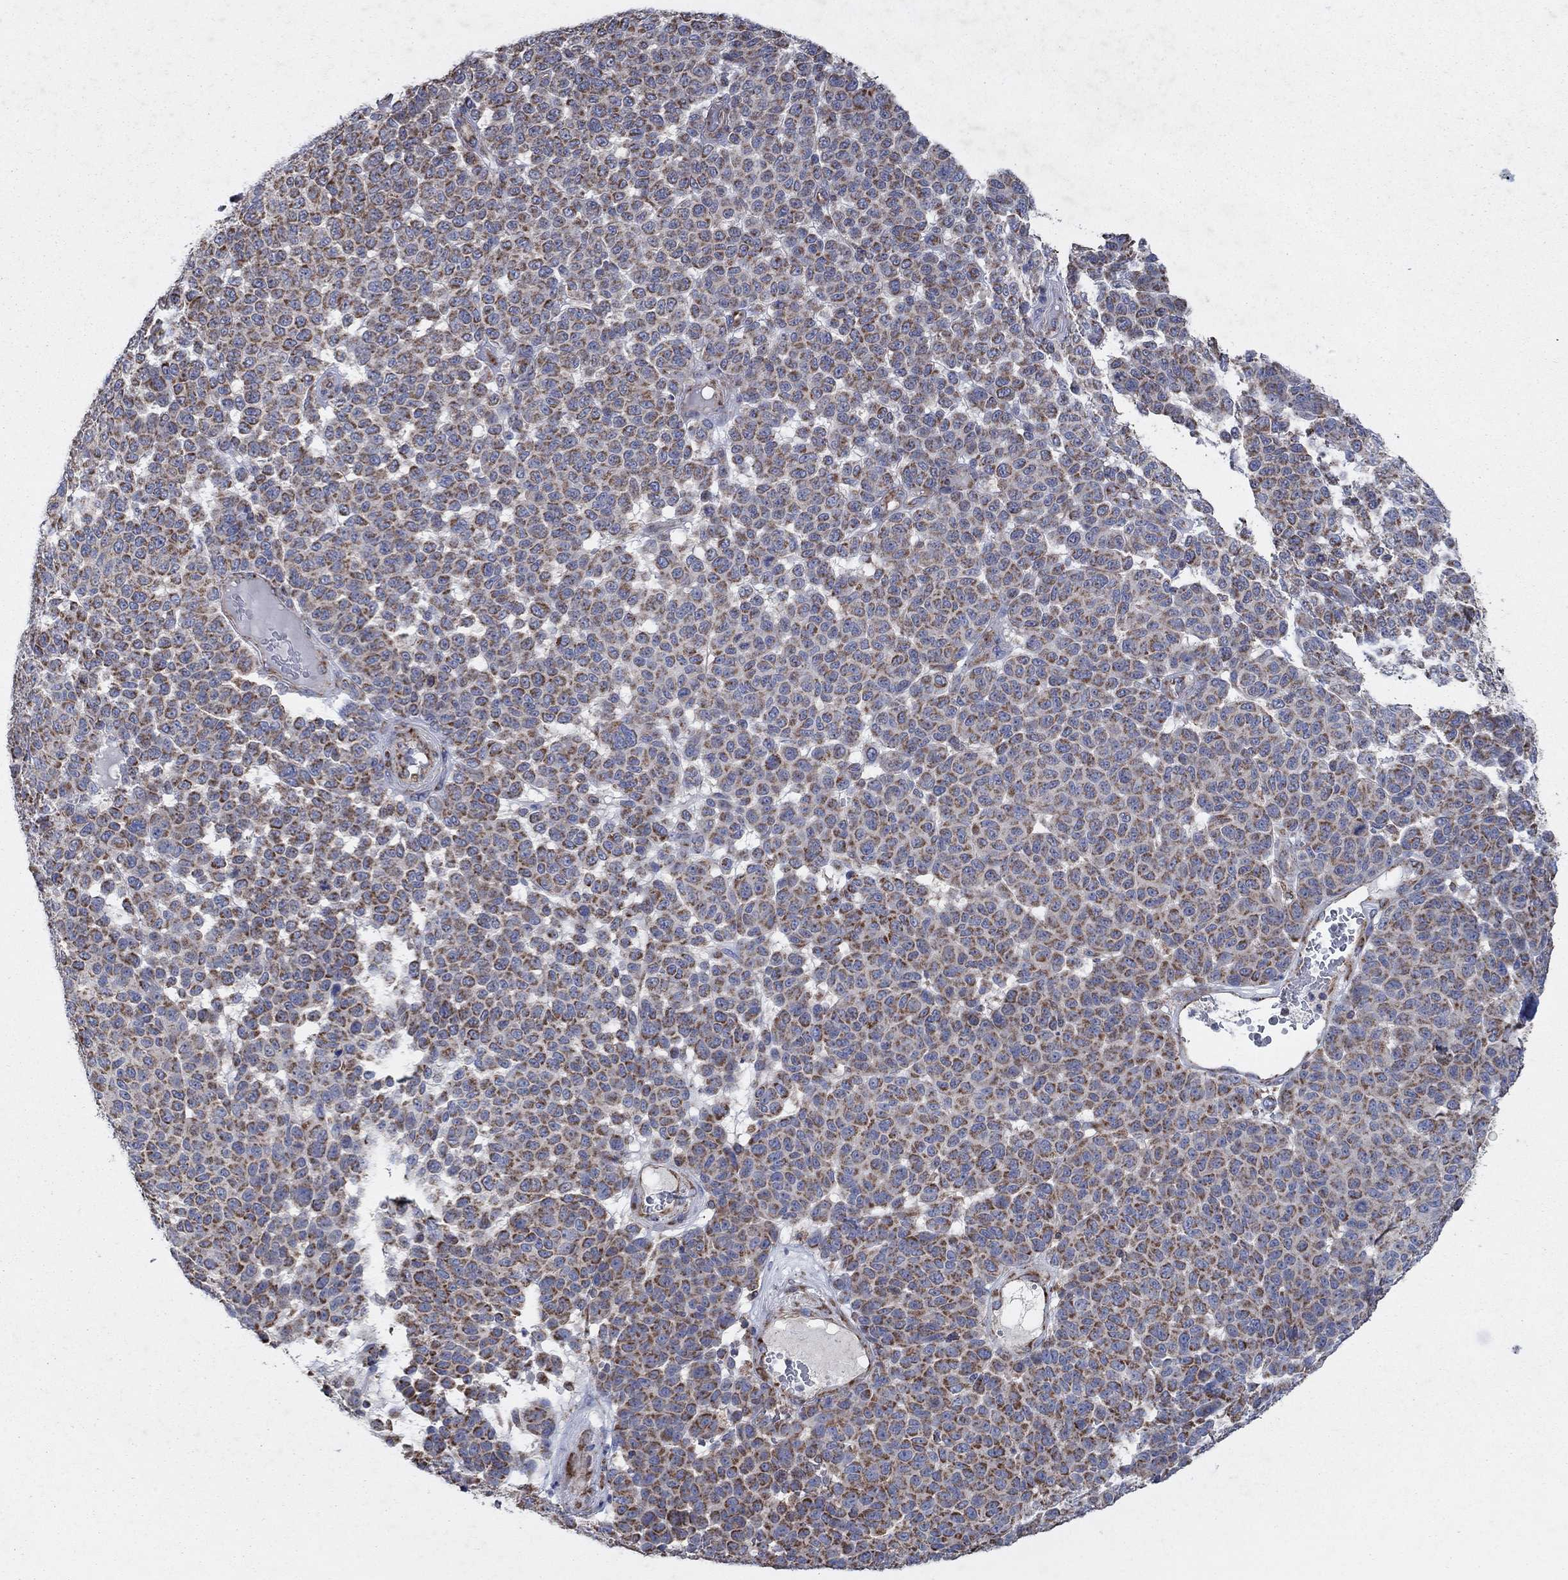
{"staining": {"intensity": "strong", "quantity": "25%-75%", "location": "cytoplasmic/membranous"}, "tissue": "melanoma", "cell_type": "Tumor cells", "image_type": "cancer", "snomed": [{"axis": "morphology", "description": "Malignant melanoma, NOS"}, {"axis": "topography", "description": "Skin"}], "caption": "Melanoma stained for a protein (brown) demonstrates strong cytoplasmic/membranous positive staining in approximately 25%-75% of tumor cells.", "gene": "NCEH1", "patient": {"sex": "male", "age": 59}}